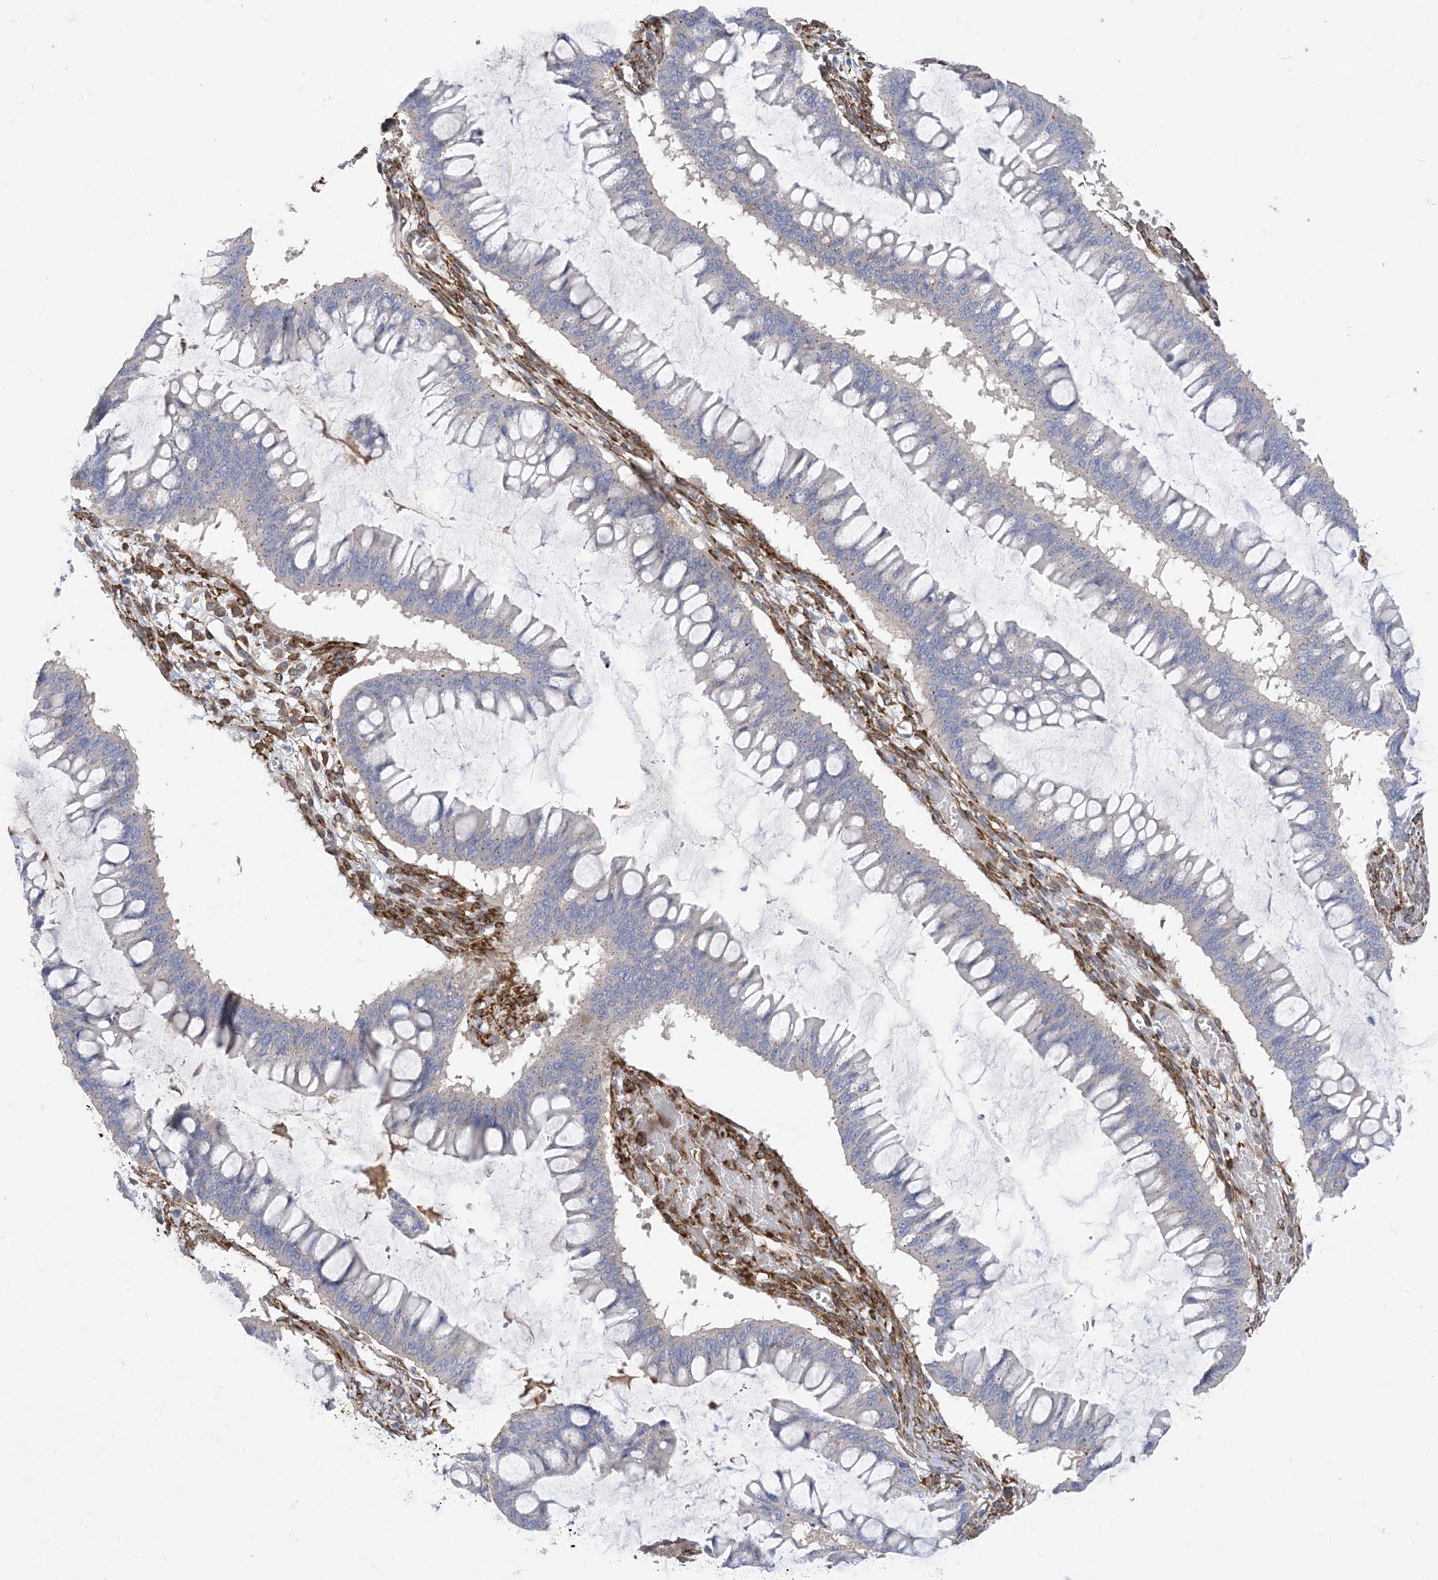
{"staining": {"intensity": "negative", "quantity": "none", "location": "none"}, "tissue": "ovarian cancer", "cell_type": "Tumor cells", "image_type": "cancer", "snomed": [{"axis": "morphology", "description": "Cystadenocarcinoma, mucinous, NOS"}, {"axis": "topography", "description": "Ovary"}], "caption": "An image of human ovarian mucinous cystadenocarcinoma is negative for staining in tumor cells. (DAB immunohistochemistry (IHC), high magnification).", "gene": "RBMS3", "patient": {"sex": "female", "age": 73}}